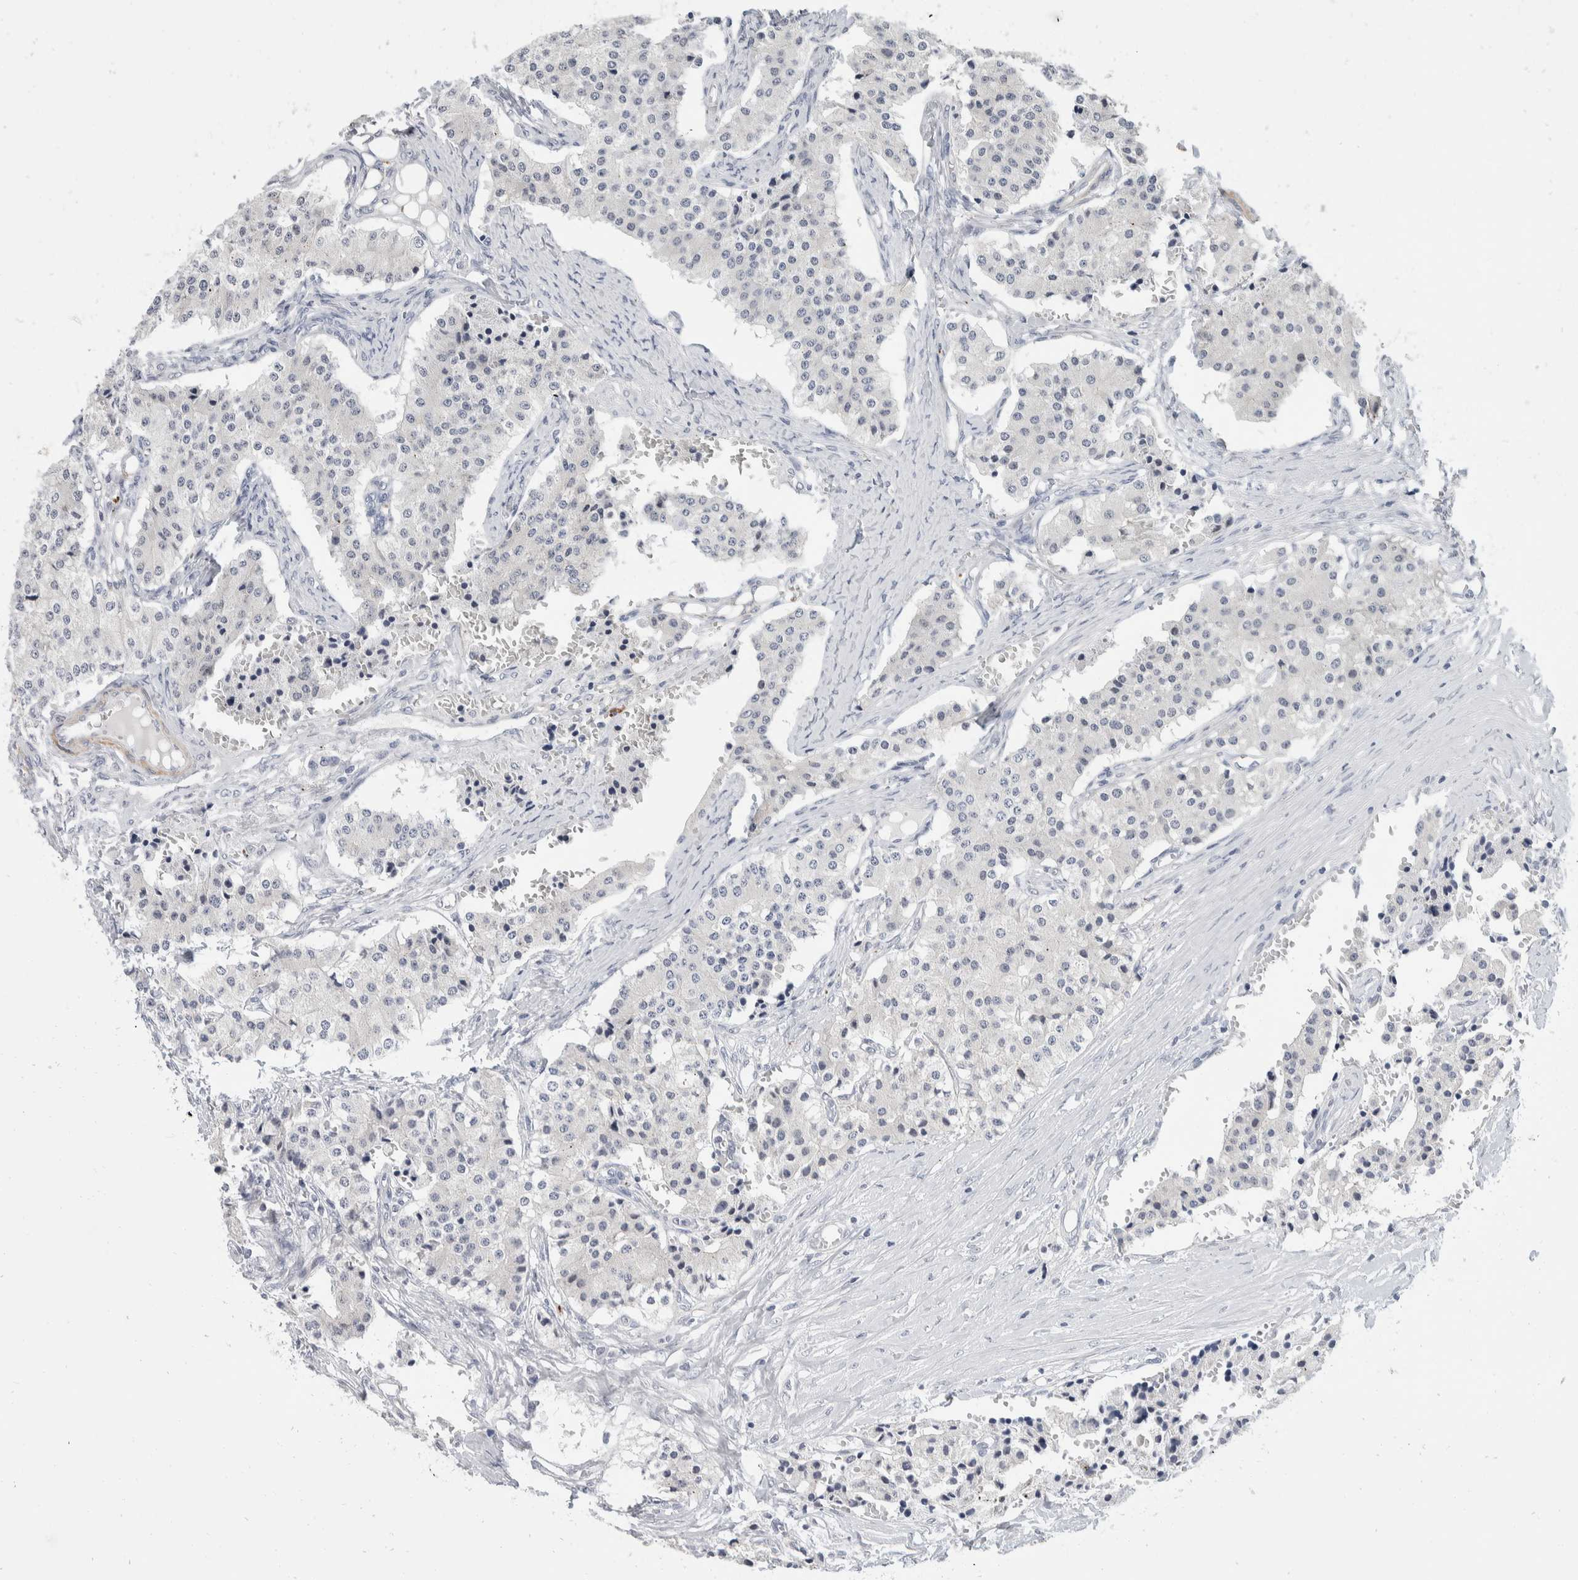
{"staining": {"intensity": "negative", "quantity": "none", "location": "none"}, "tissue": "carcinoid", "cell_type": "Tumor cells", "image_type": "cancer", "snomed": [{"axis": "morphology", "description": "Carcinoid, malignant, NOS"}, {"axis": "topography", "description": "Colon"}], "caption": "High power microscopy photomicrograph of an IHC histopathology image of carcinoid, revealing no significant expression in tumor cells.", "gene": "CATSPERD", "patient": {"sex": "female", "age": 52}}